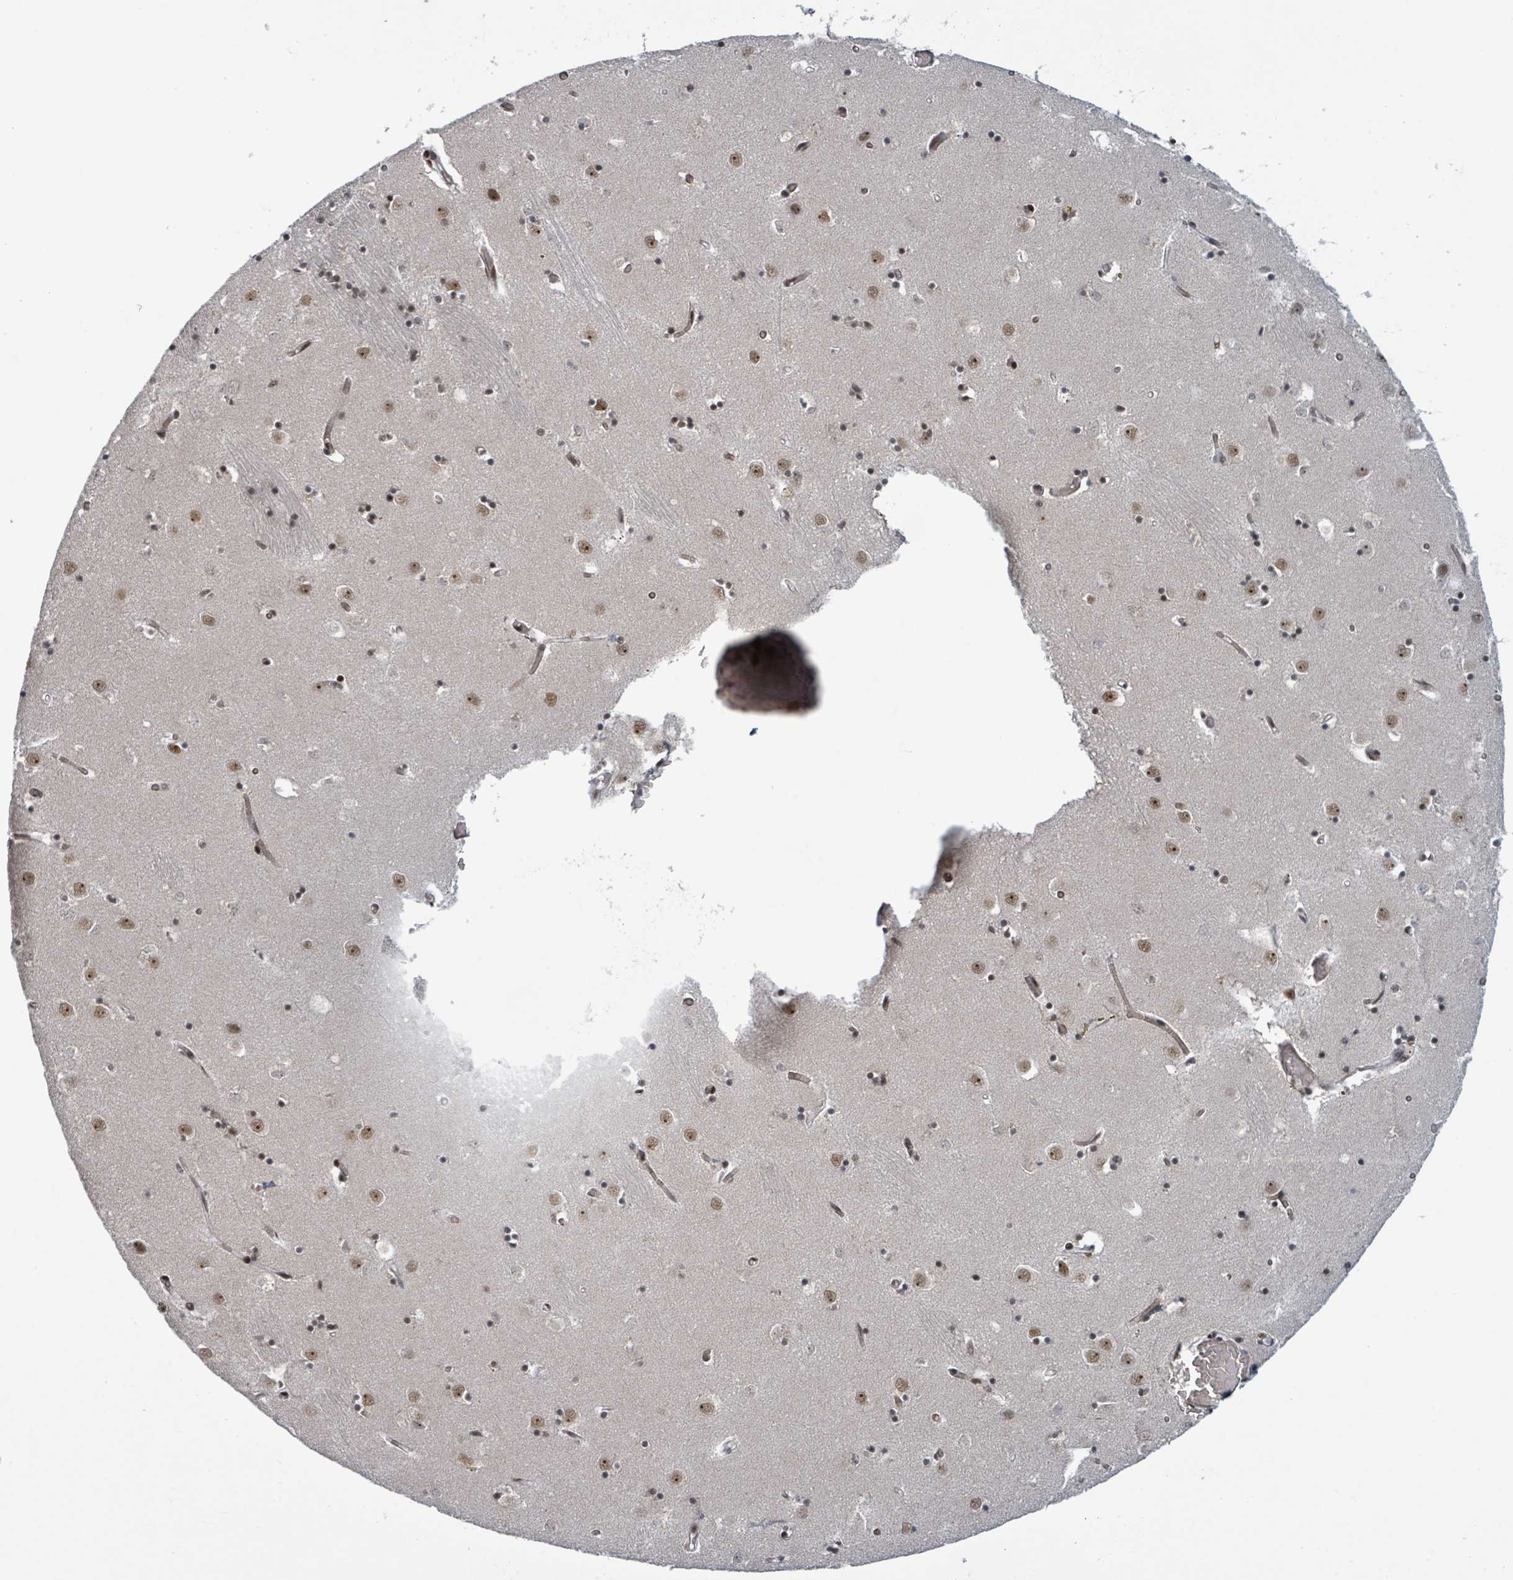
{"staining": {"intensity": "strong", "quantity": ">75%", "location": "nuclear"}, "tissue": "caudate", "cell_type": "Glial cells", "image_type": "normal", "snomed": [{"axis": "morphology", "description": "Normal tissue, NOS"}, {"axis": "topography", "description": "Lateral ventricle wall"}], "caption": "Protein expression analysis of benign caudate demonstrates strong nuclear positivity in about >75% of glial cells. The staining was performed using DAB to visualize the protein expression in brown, while the nuclei were stained in blue with hematoxylin (Magnification: 20x).", "gene": "KLF3", "patient": {"sex": "male", "age": 70}}